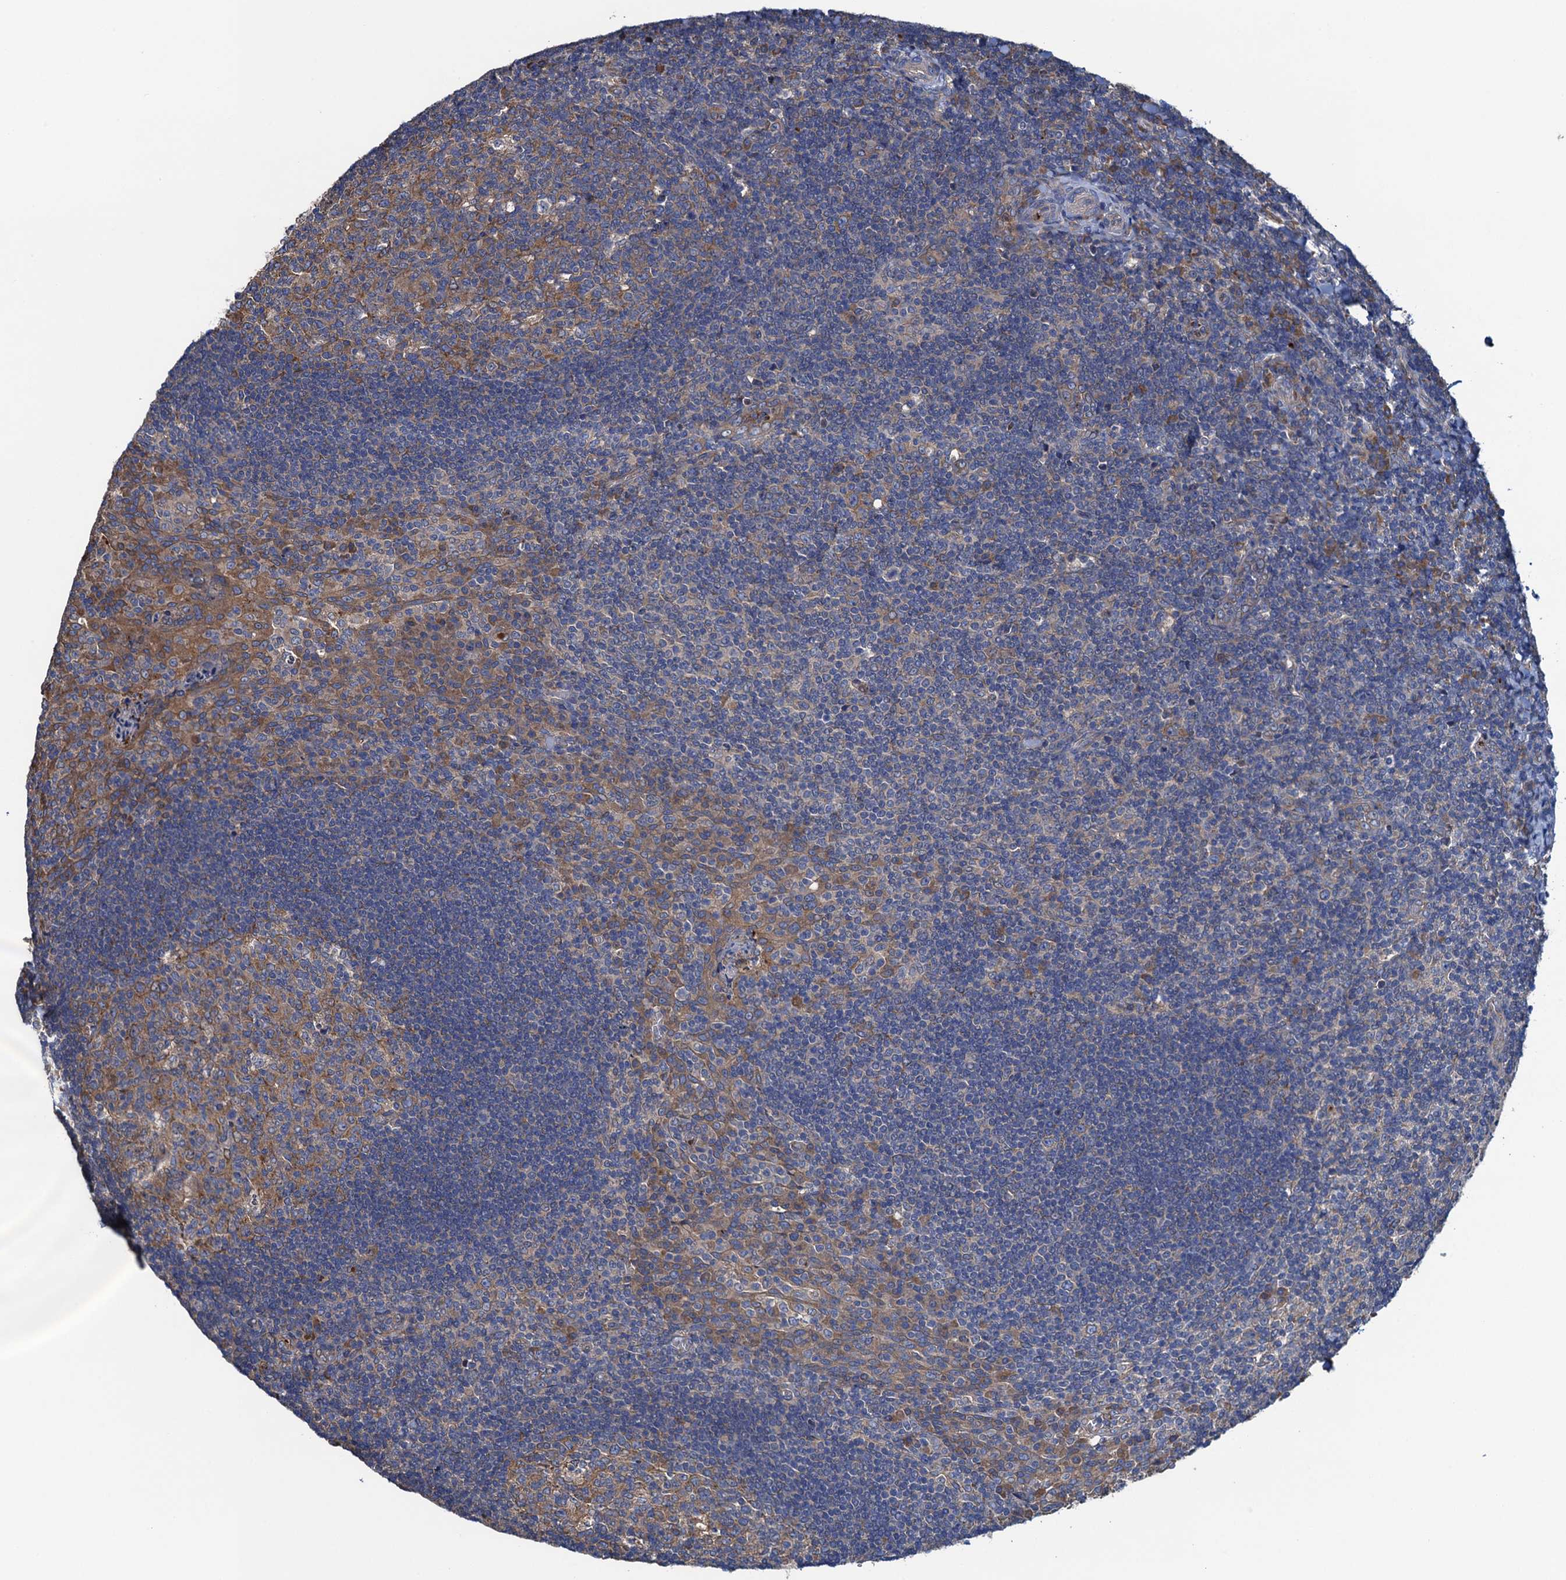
{"staining": {"intensity": "weak", "quantity": "25%-75%", "location": "cytoplasmic/membranous"}, "tissue": "tonsil", "cell_type": "Germinal center cells", "image_type": "normal", "snomed": [{"axis": "morphology", "description": "Normal tissue, NOS"}, {"axis": "topography", "description": "Tonsil"}], "caption": "Tonsil was stained to show a protein in brown. There is low levels of weak cytoplasmic/membranous positivity in about 25%-75% of germinal center cells.", "gene": "ADCY9", "patient": {"sex": "male", "age": 17}}